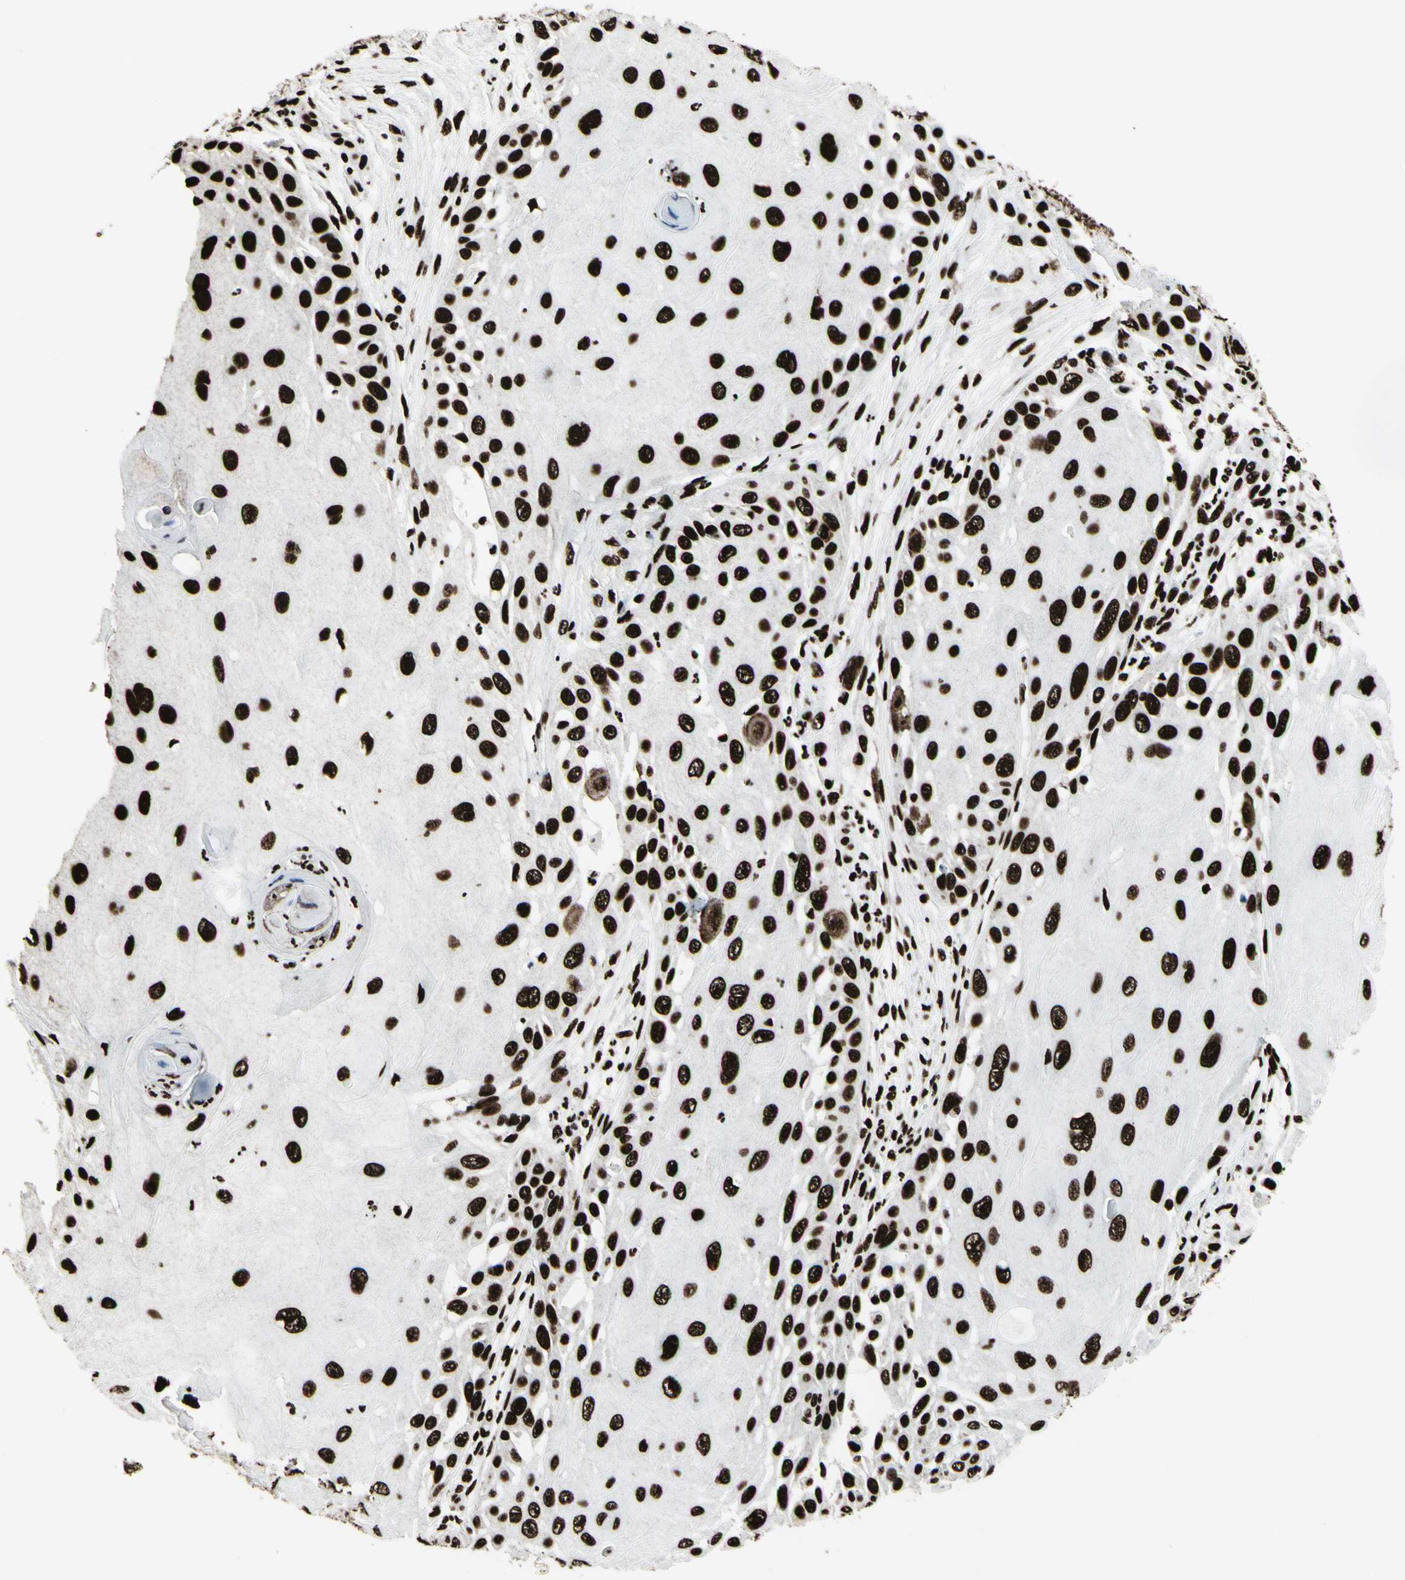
{"staining": {"intensity": "strong", "quantity": ">75%", "location": "nuclear"}, "tissue": "skin cancer", "cell_type": "Tumor cells", "image_type": "cancer", "snomed": [{"axis": "morphology", "description": "Squamous cell carcinoma, NOS"}, {"axis": "topography", "description": "Skin"}], "caption": "IHC image of neoplastic tissue: human skin cancer (squamous cell carcinoma) stained using immunohistochemistry (IHC) shows high levels of strong protein expression localized specifically in the nuclear of tumor cells, appearing as a nuclear brown color.", "gene": "U2AF2", "patient": {"sex": "female", "age": 44}}